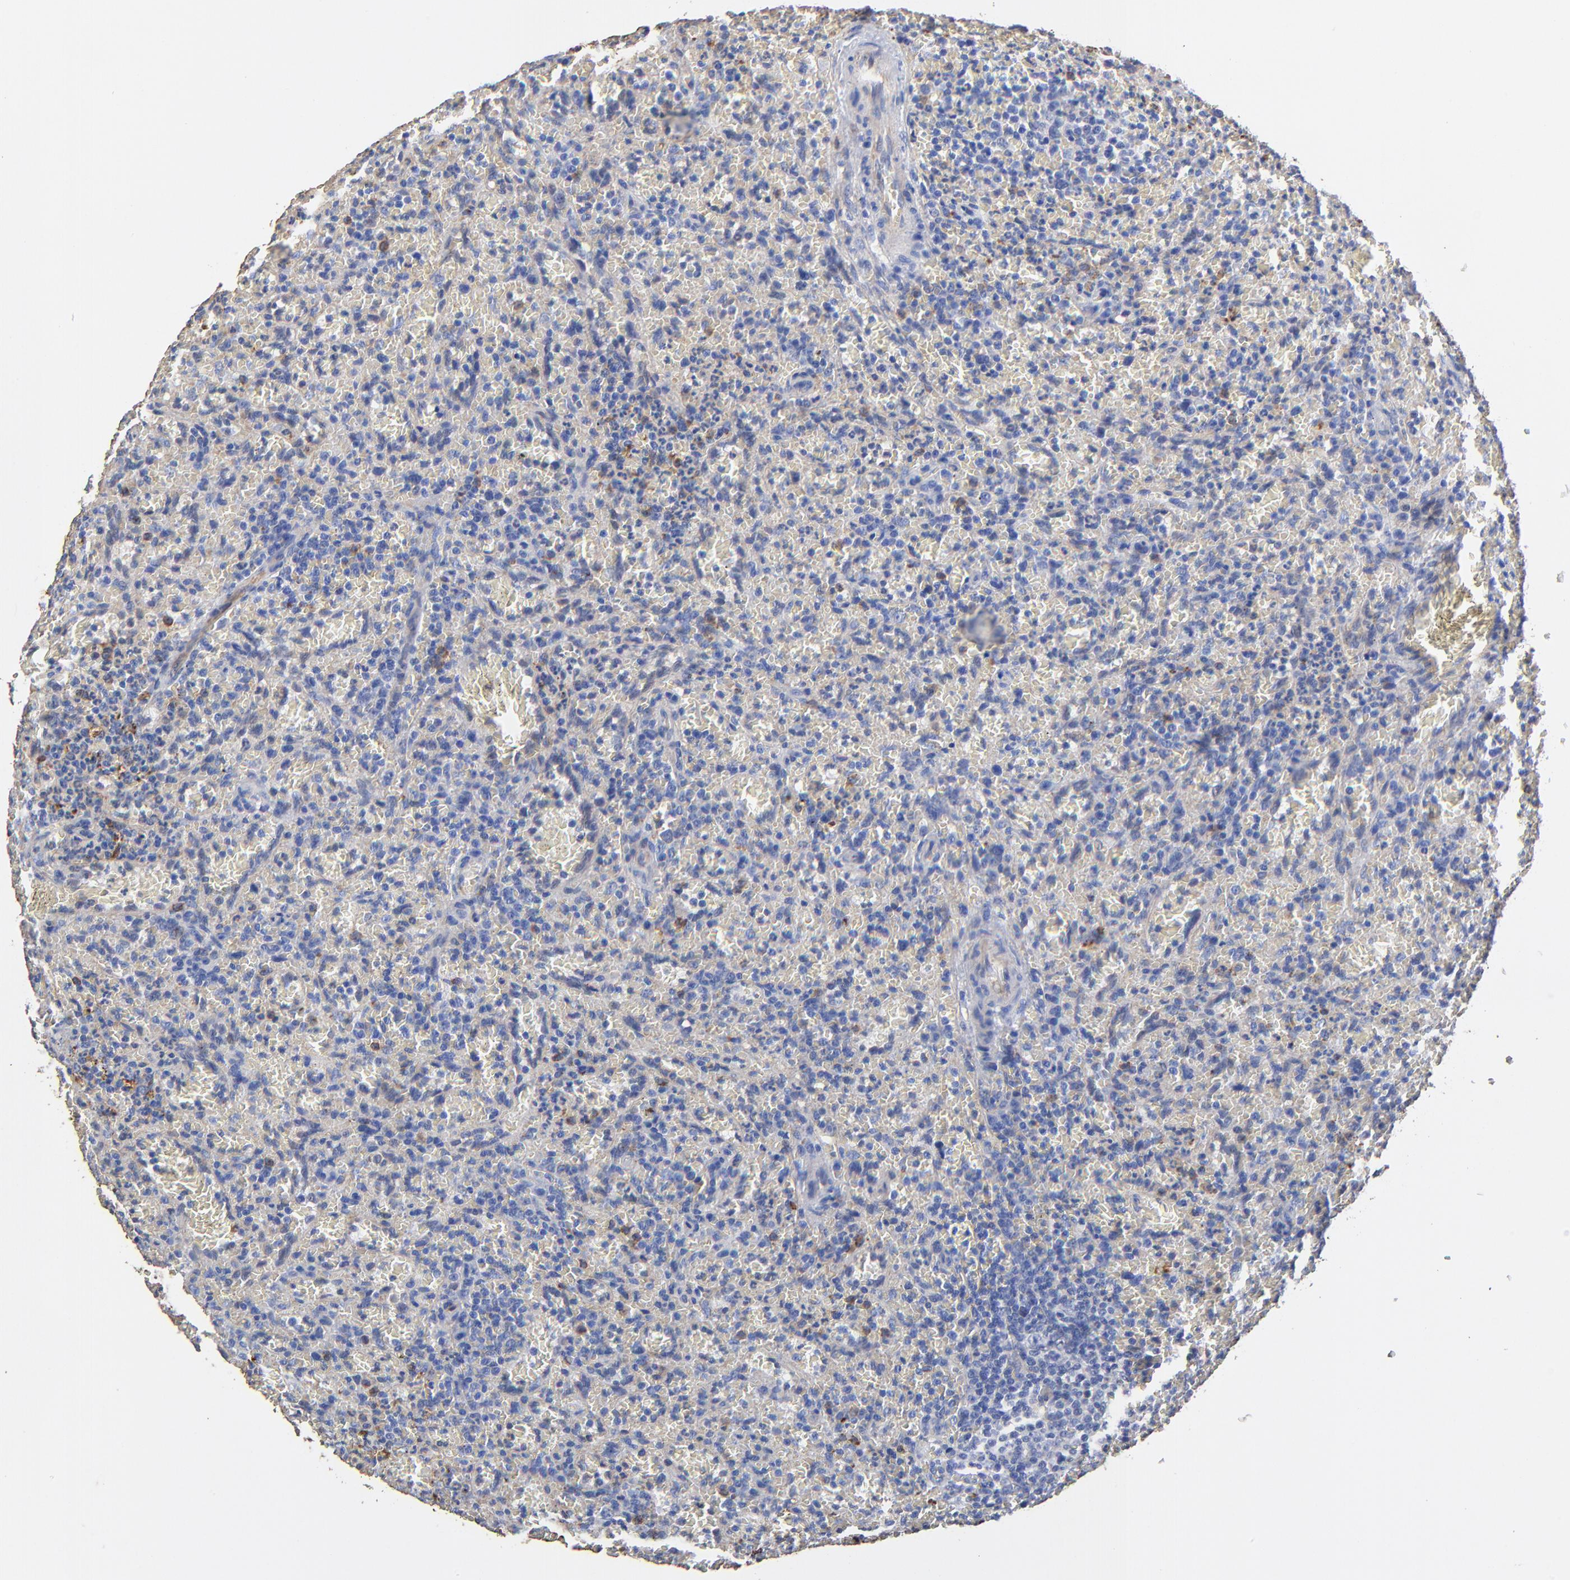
{"staining": {"intensity": "negative", "quantity": "none", "location": "none"}, "tissue": "lymphoma", "cell_type": "Tumor cells", "image_type": "cancer", "snomed": [{"axis": "morphology", "description": "Malignant lymphoma, non-Hodgkin's type, Low grade"}, {"axis": "topography", "description": "Spleen"}], "caption": "IHC histopathology image of lymphoma stained for a protein (brown), which shows no expression in tumor cells.", "gene": "TAGLN2", "patient": {"sex": "female", "age": 64}}